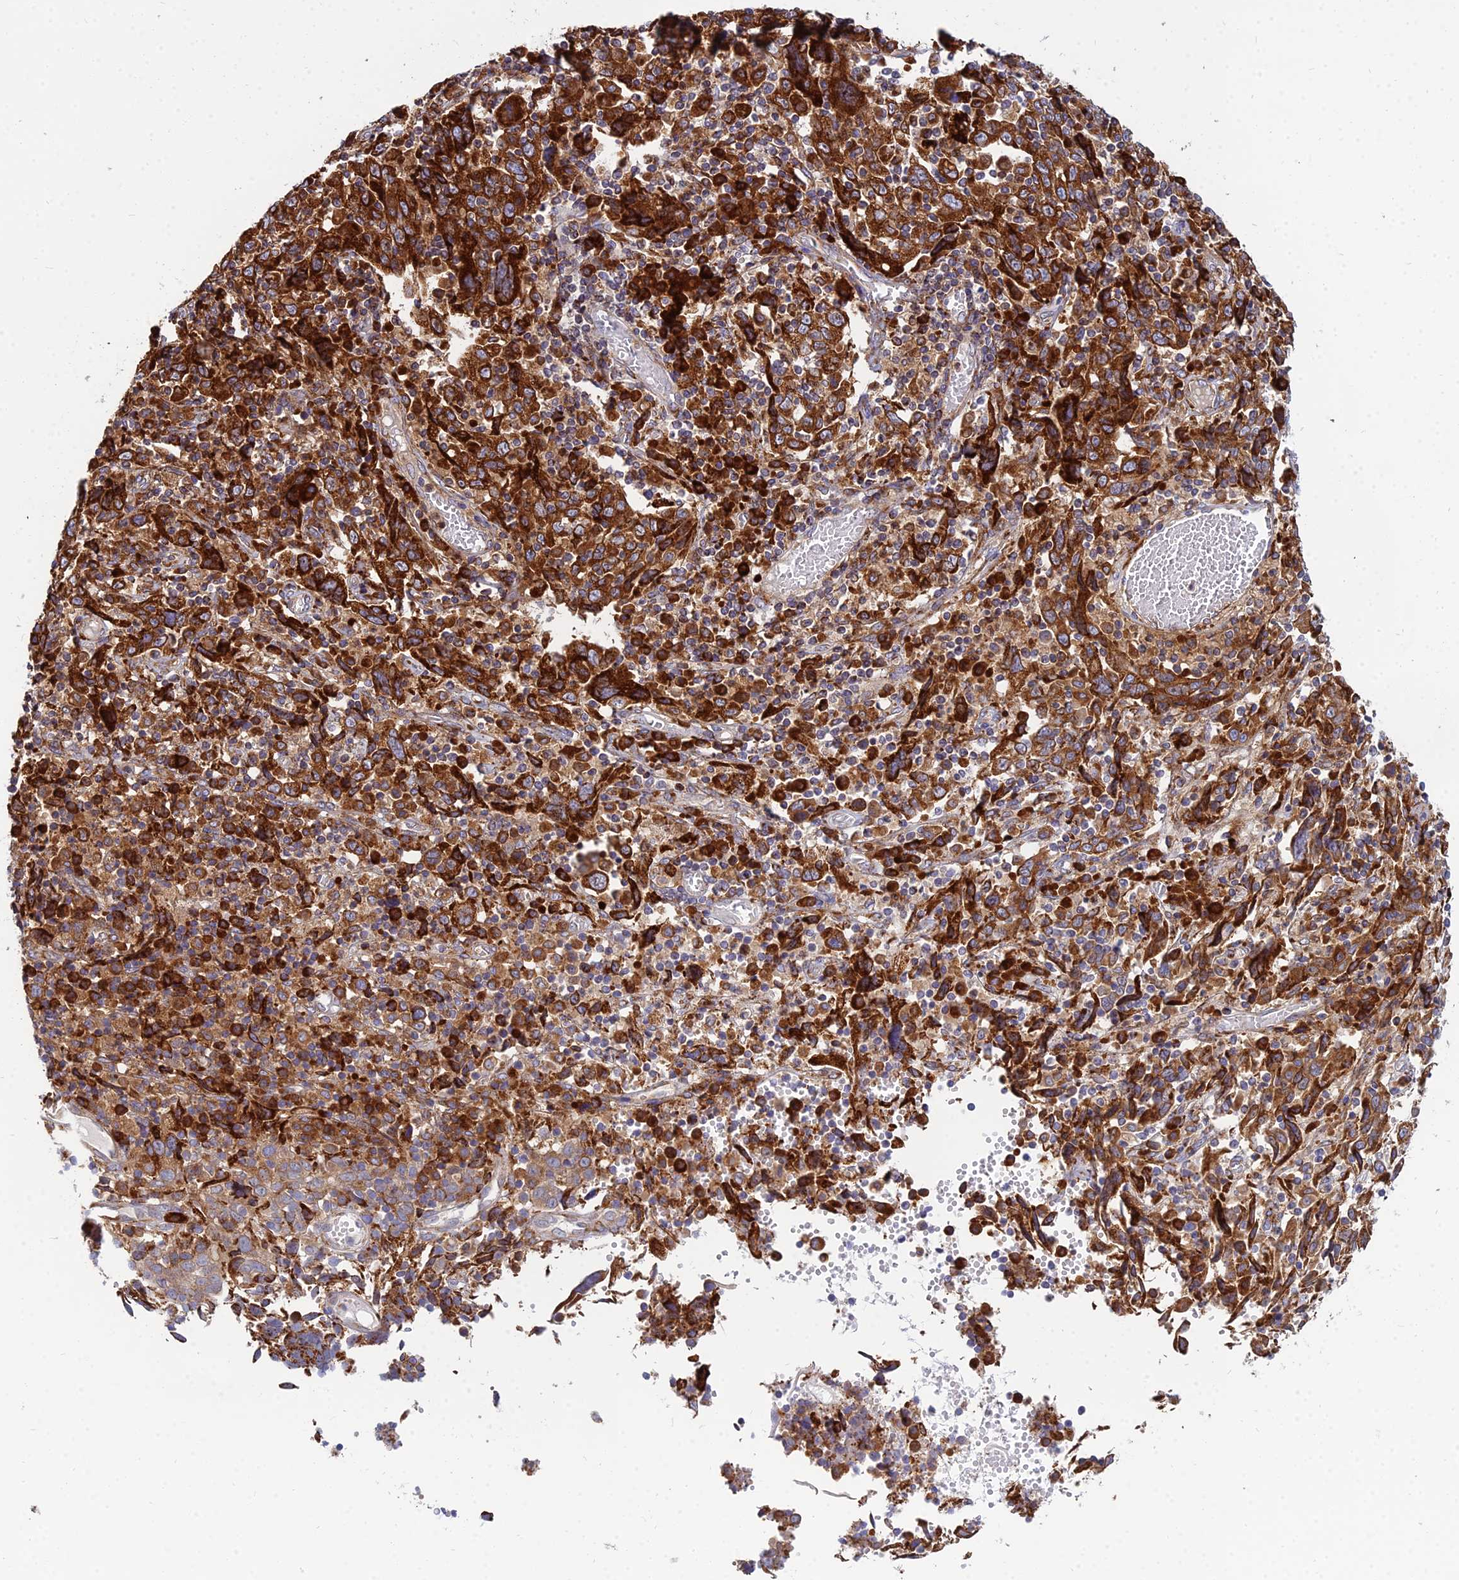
{"staining": {"intensity": "strong", "quantity": ">75%", "location": "cytoplasmic/membranous"}, "tissue": "cervical cancer", "cell_type": "Tumor cells", "image_type": "cancer", "snomed": [{"axis": "morphology", "description": "Squamous cell carcinoma, NOS"}, {"axis": "topography", "description": "Cervix"}], "caption": "Cervical squamous cell carcinoma tissue reveals strong cytoplasmic/membranous expression in approximately >75% of tumor cells, visualized by immunohistochemistry.", "gene": "CCT6B", "patient": {"sex": "female", "age": 46}}